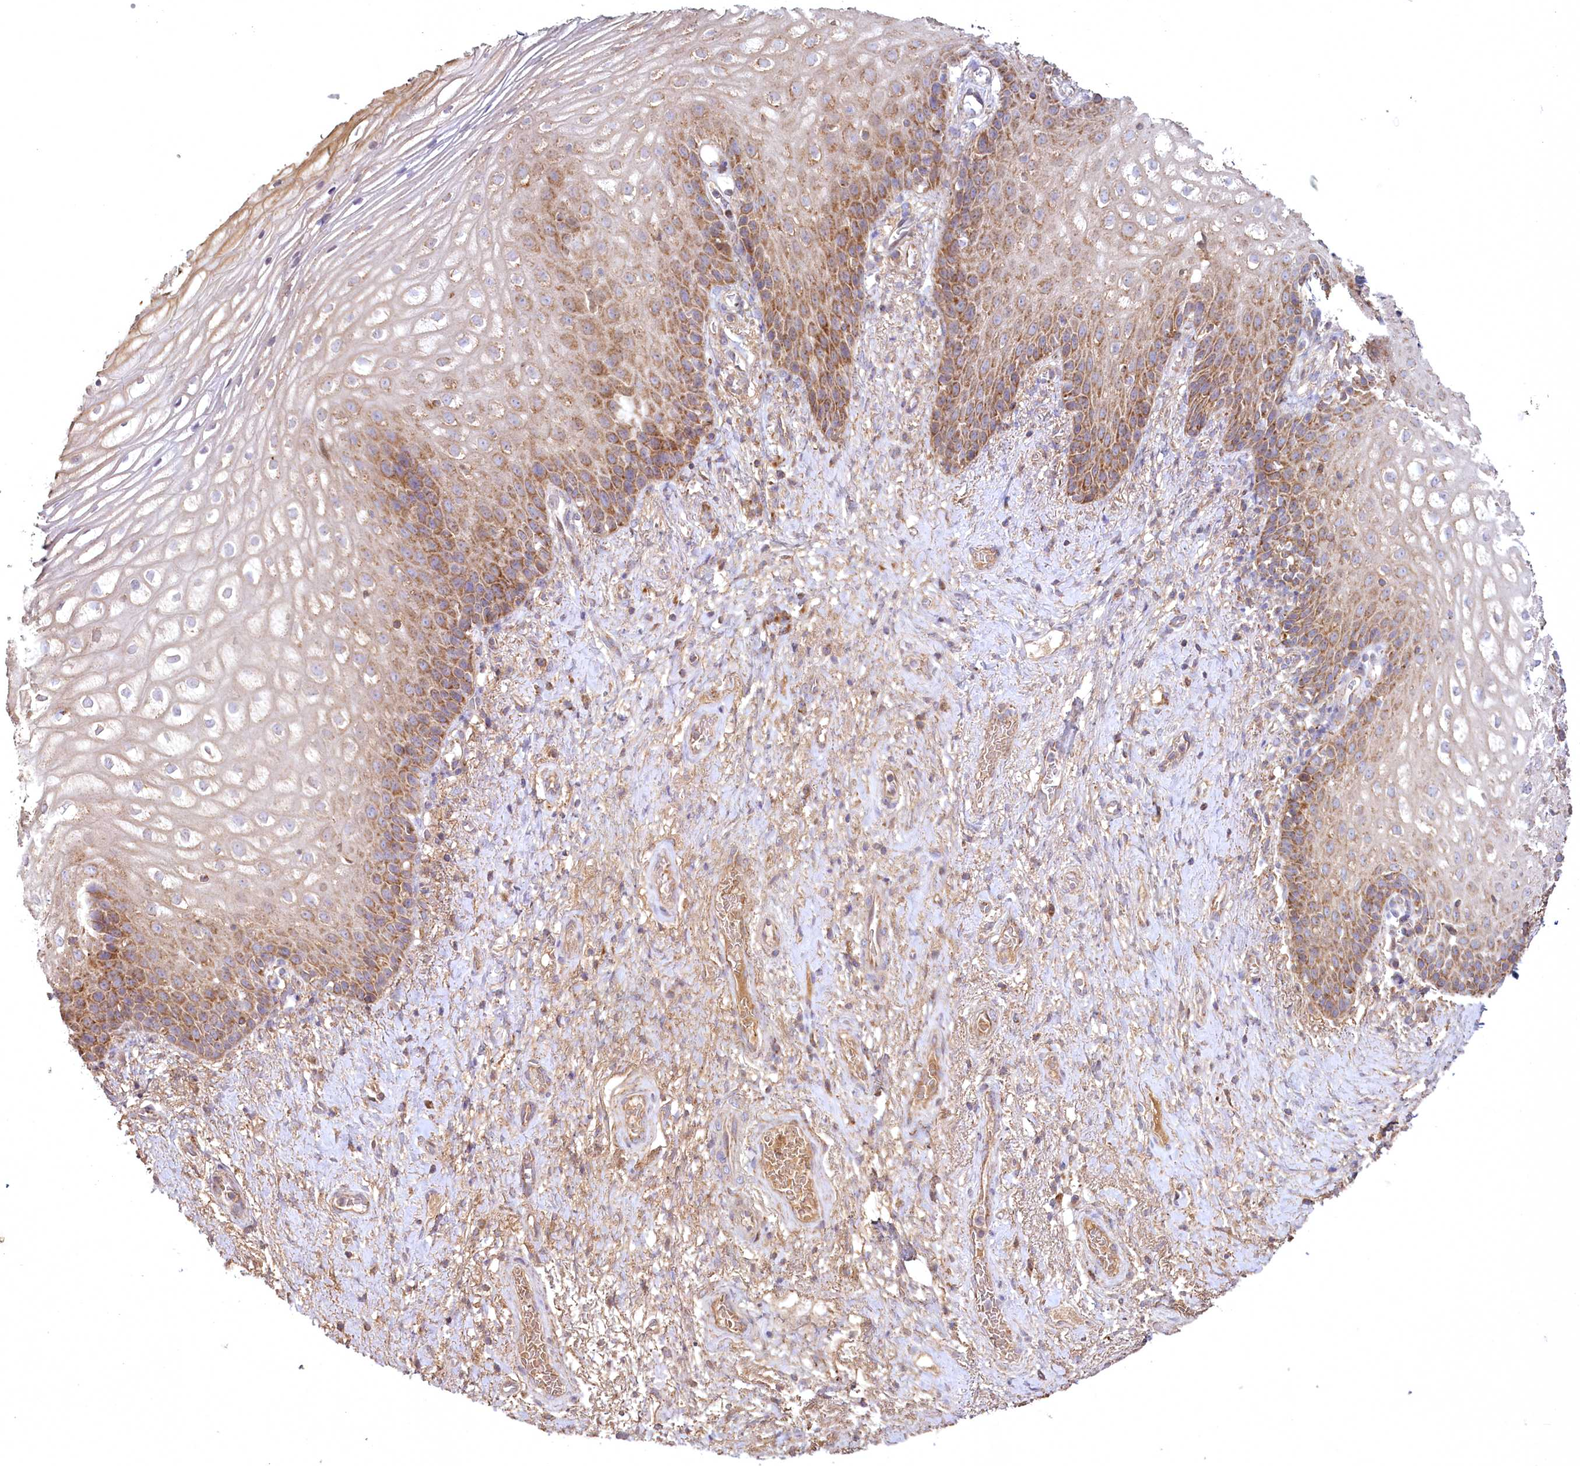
{"staining": {"intensity": "moderate", "quantity": "25%-75%", "location": "cytoplasmic/membranous"}, "tissue": "vagina", "cell_type": "Squamous epithelial cells", "image_type": "normal", "snomed": [{"axis": "morphology", "description": "Normal tissue, NOS"}, {"axis": "topography", "description": "Vagina"}], "caption": "IHC image of normal human vagina stained for a protein (brown), which demonstrates medium levels of moderate cytoplasmic/membranous expression in approximately 25%-75% of squamous epithelial cells.", "gene": "MRPL44", "patient": {"sex": "female", "age": 60}}